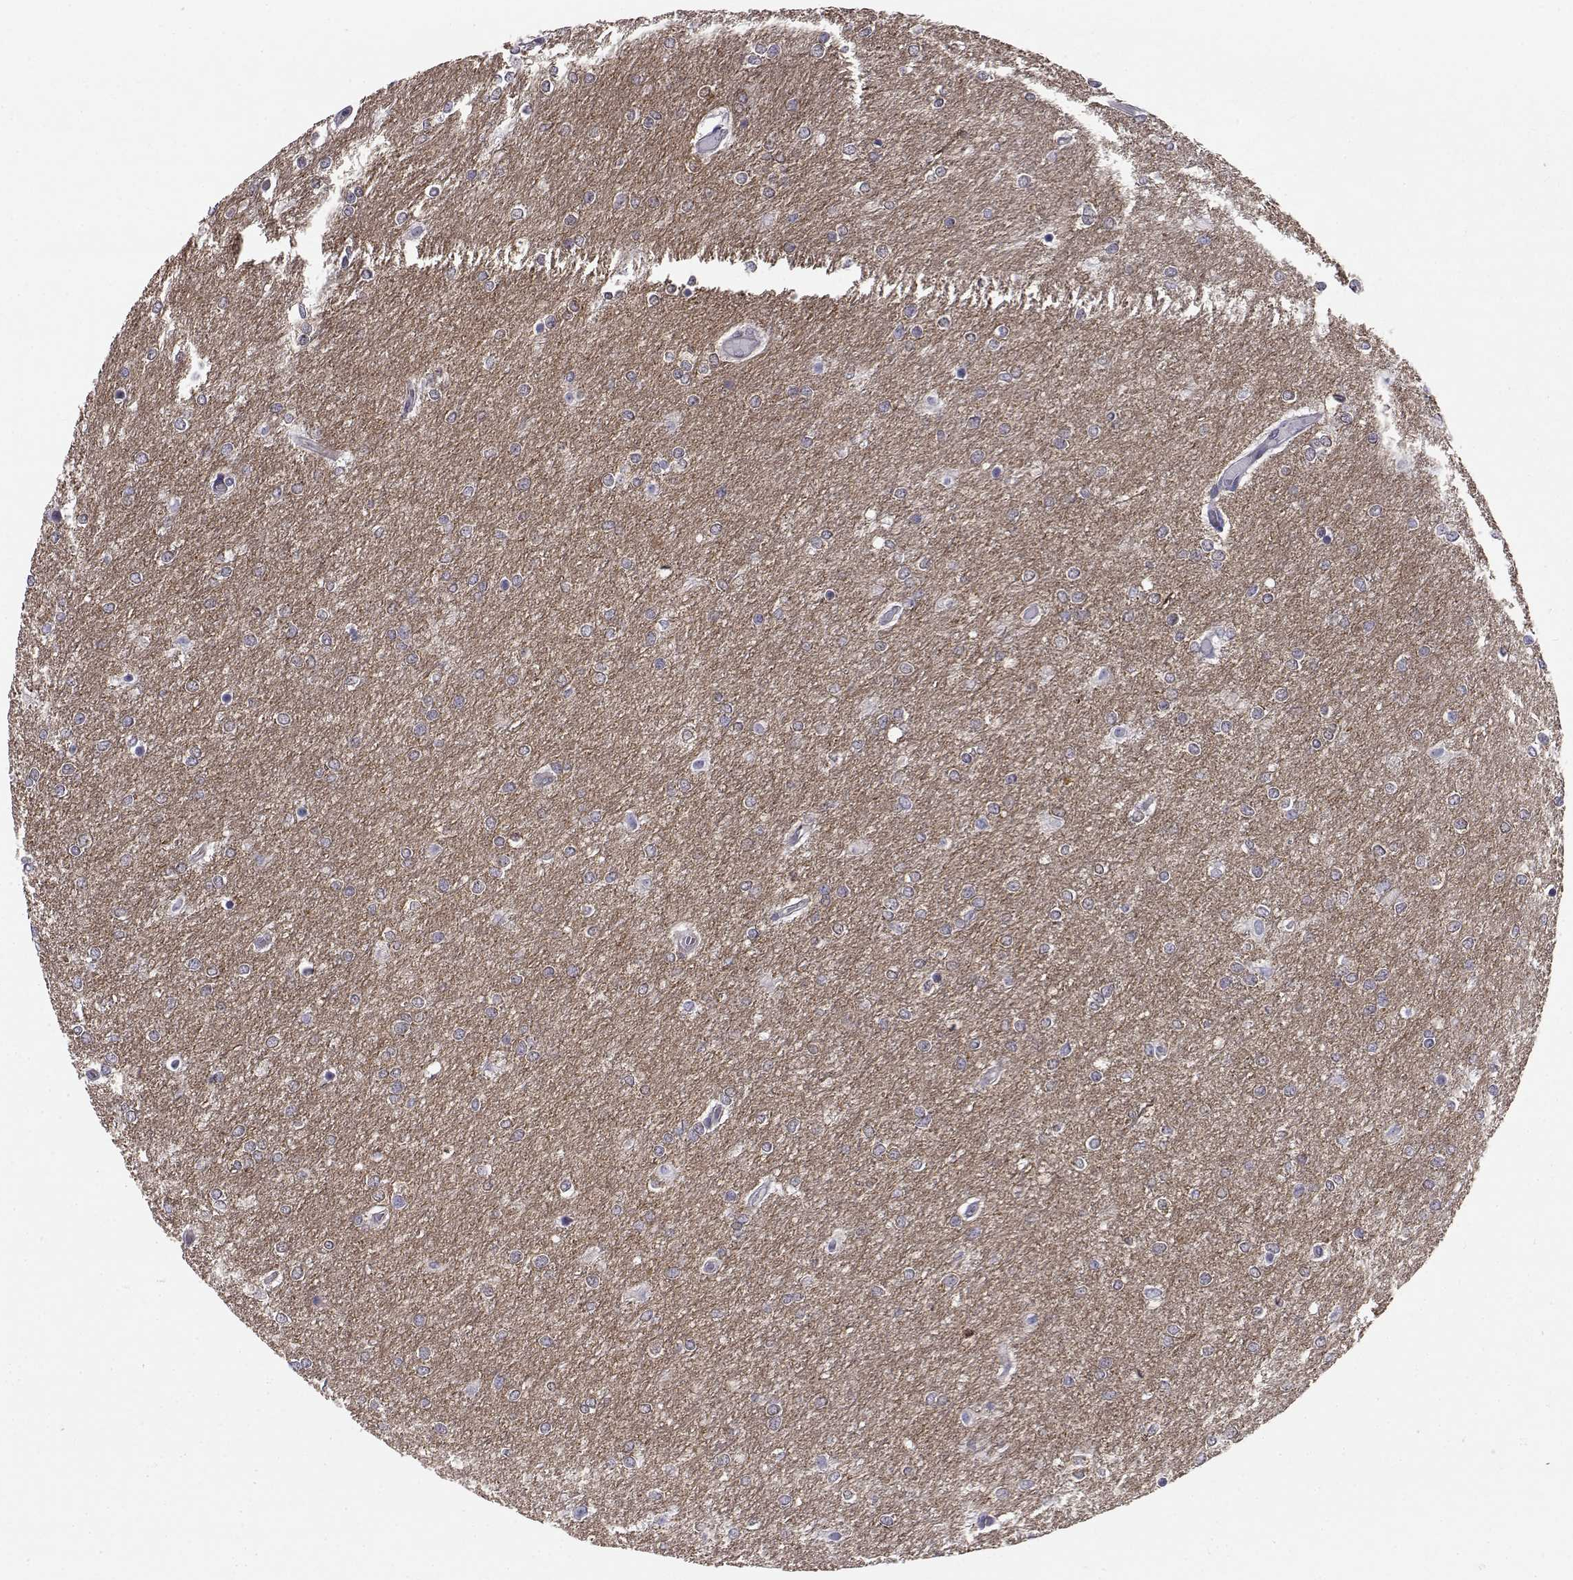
{"staining": {"intensity": "negative", "quantity": "none", "location": "none"}, "tissue": "glioma", "cell_type": "Tumor cells", "image_type": "cancer", "snomed": [{"axis": "morphology", "description": "Glioma, malignant, High grade"}, {"axis": "topography", "description": "Brain"}], "caption": "This image is of malignant high-grade glioma stained with IHC to label a protein in brown with the nuclei are counter-stained blue. There is no staining in tumor cells. (DAB (3,3'-diaminobenzidine) IHC, high magnification).", "gene": "PEX5L", "patient": {"sex": "female", "age": 61}}